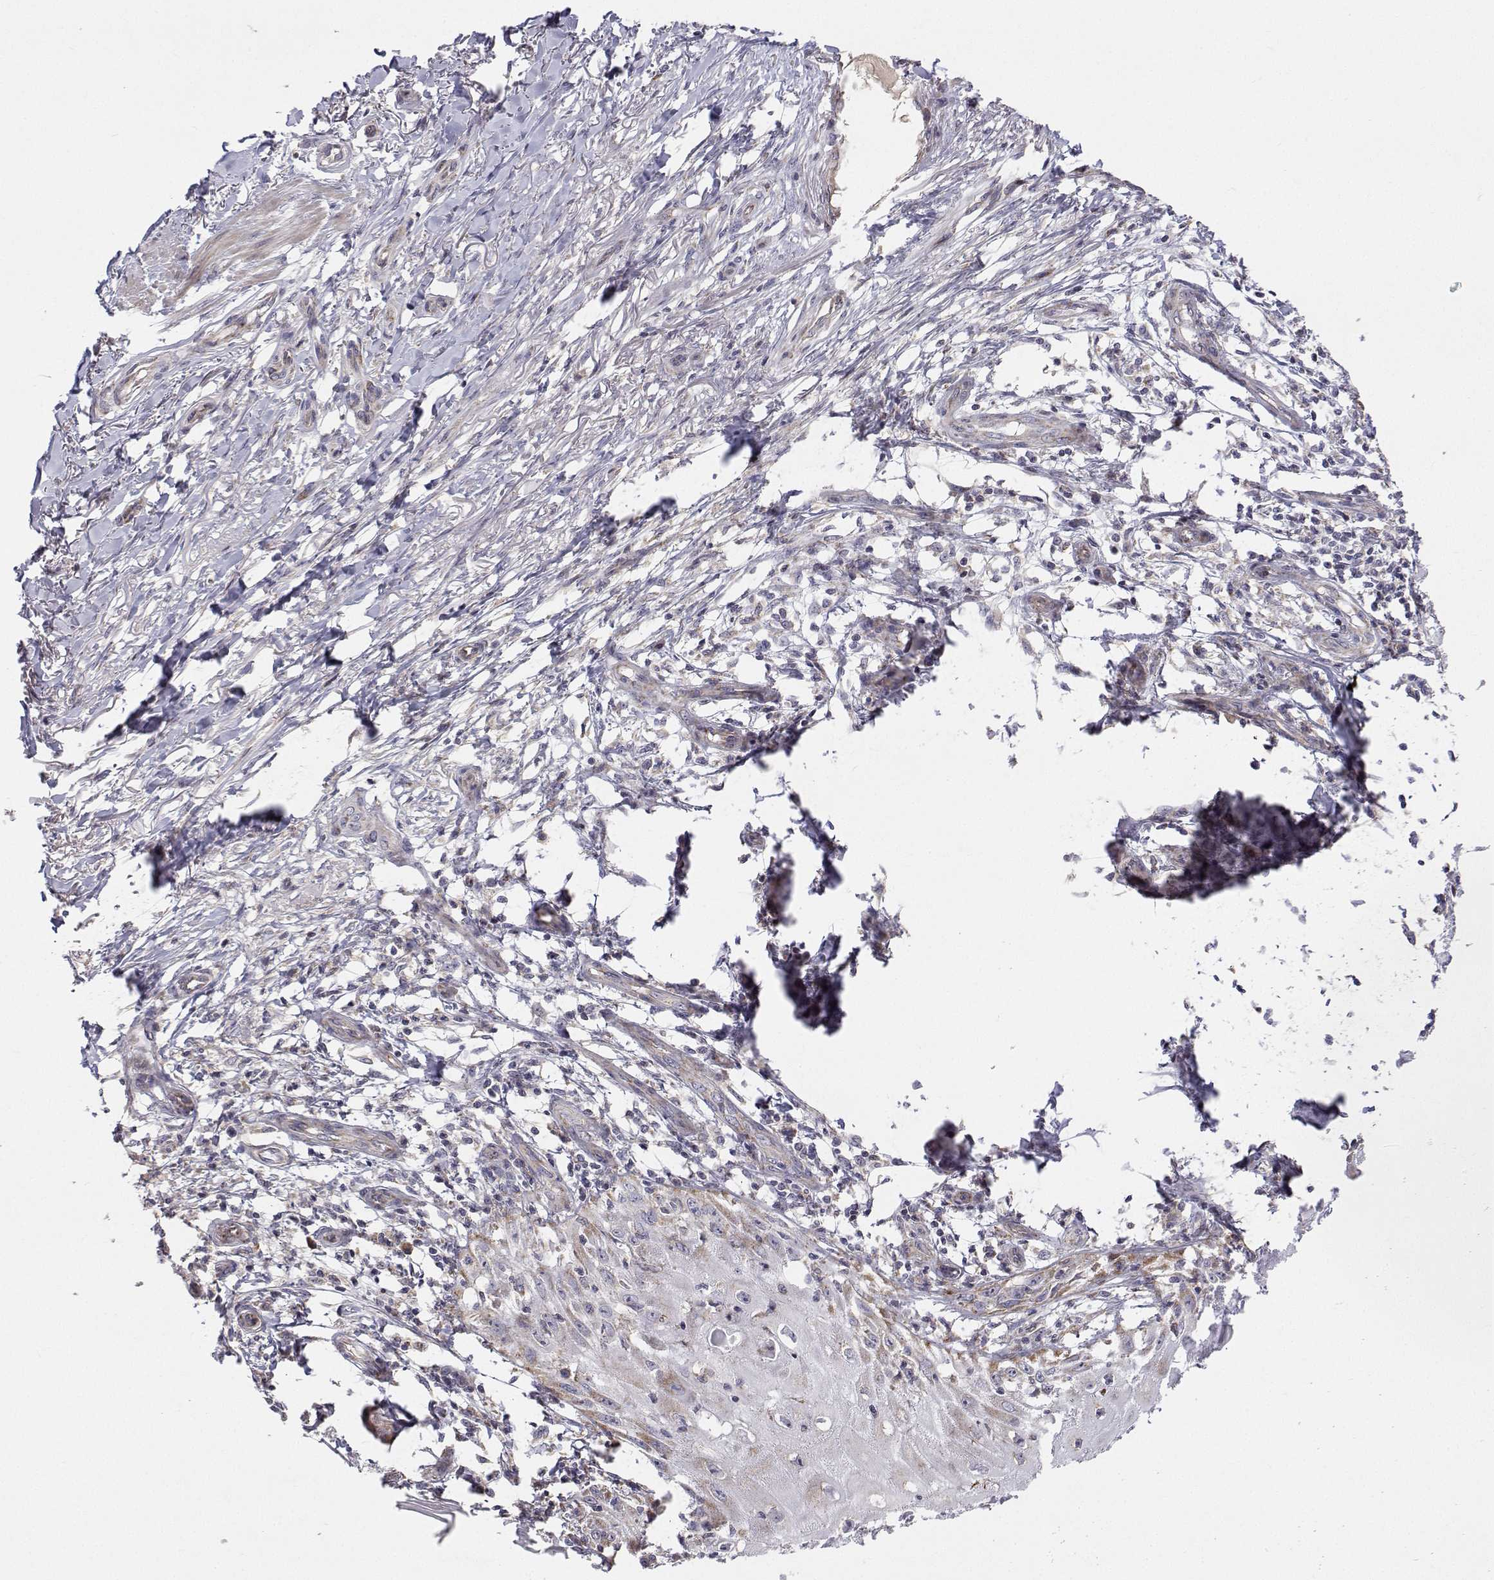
{"staining": {"intensity": "weak", "quantity": "<25%", "location": "cytoplasmic/membranous"}, "tissue": "skin cancer", "cell_type": "Tumor cells", "image_type": "cancer", "snomed": [{"axis": "morphology", "description": "Squamous cell carcinoma, NOS"}, {"axis": "topography", "description": "Skin"}], "caption": "An IHC image of skin cancer (squamous cell carcinoma) is shown. There is no staining in tumor cells of skin cancer (squamous cell carcinoma).", "gene": "MRPL3", "patient": {"sex": "female", "age": 77}}